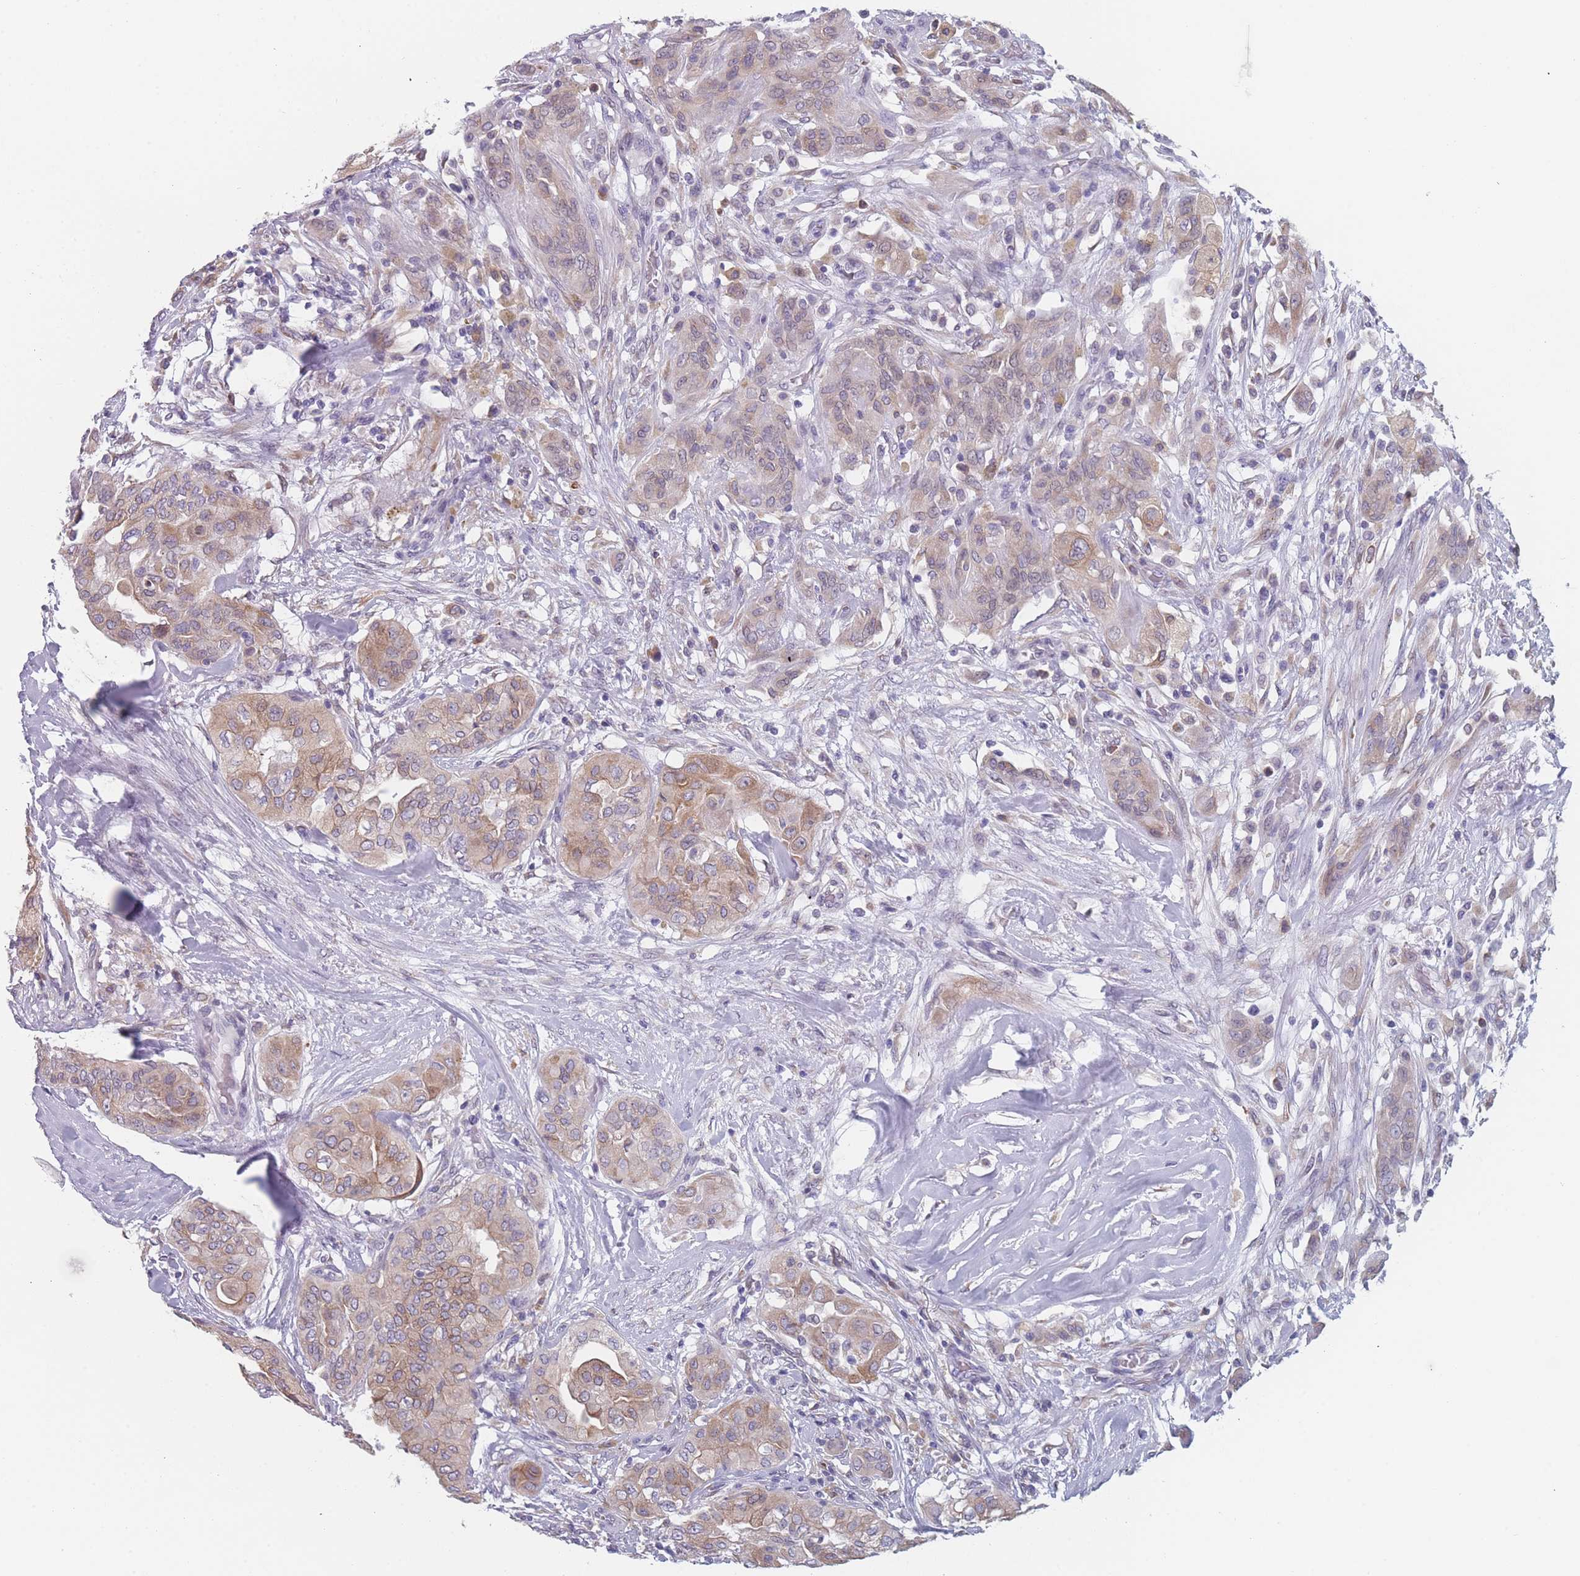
{"staining": {"intensity": "moderate", "quantity": "25%-75%", "location": "cytoplasmic/membranous"}, "tissue": "thyroid cancer", "cell_type": "Tumor cells", "image_type": "cancer", "snomed": [{"axis": "morphology", "description": "Papillary adenocarcinoma, NOS"}, {"axis": "topography", "description": "Thyroid gland"}], "caption": "Immunohistochemical staining of papillary adenocarcinoma (thyroid) exhibits medium levels of moderate cytoplasmic/membranous staining in approximately 25%-75% of tumor cells.", "gene": "TMED10", "patient": {"sex": "female", "age": 59}}